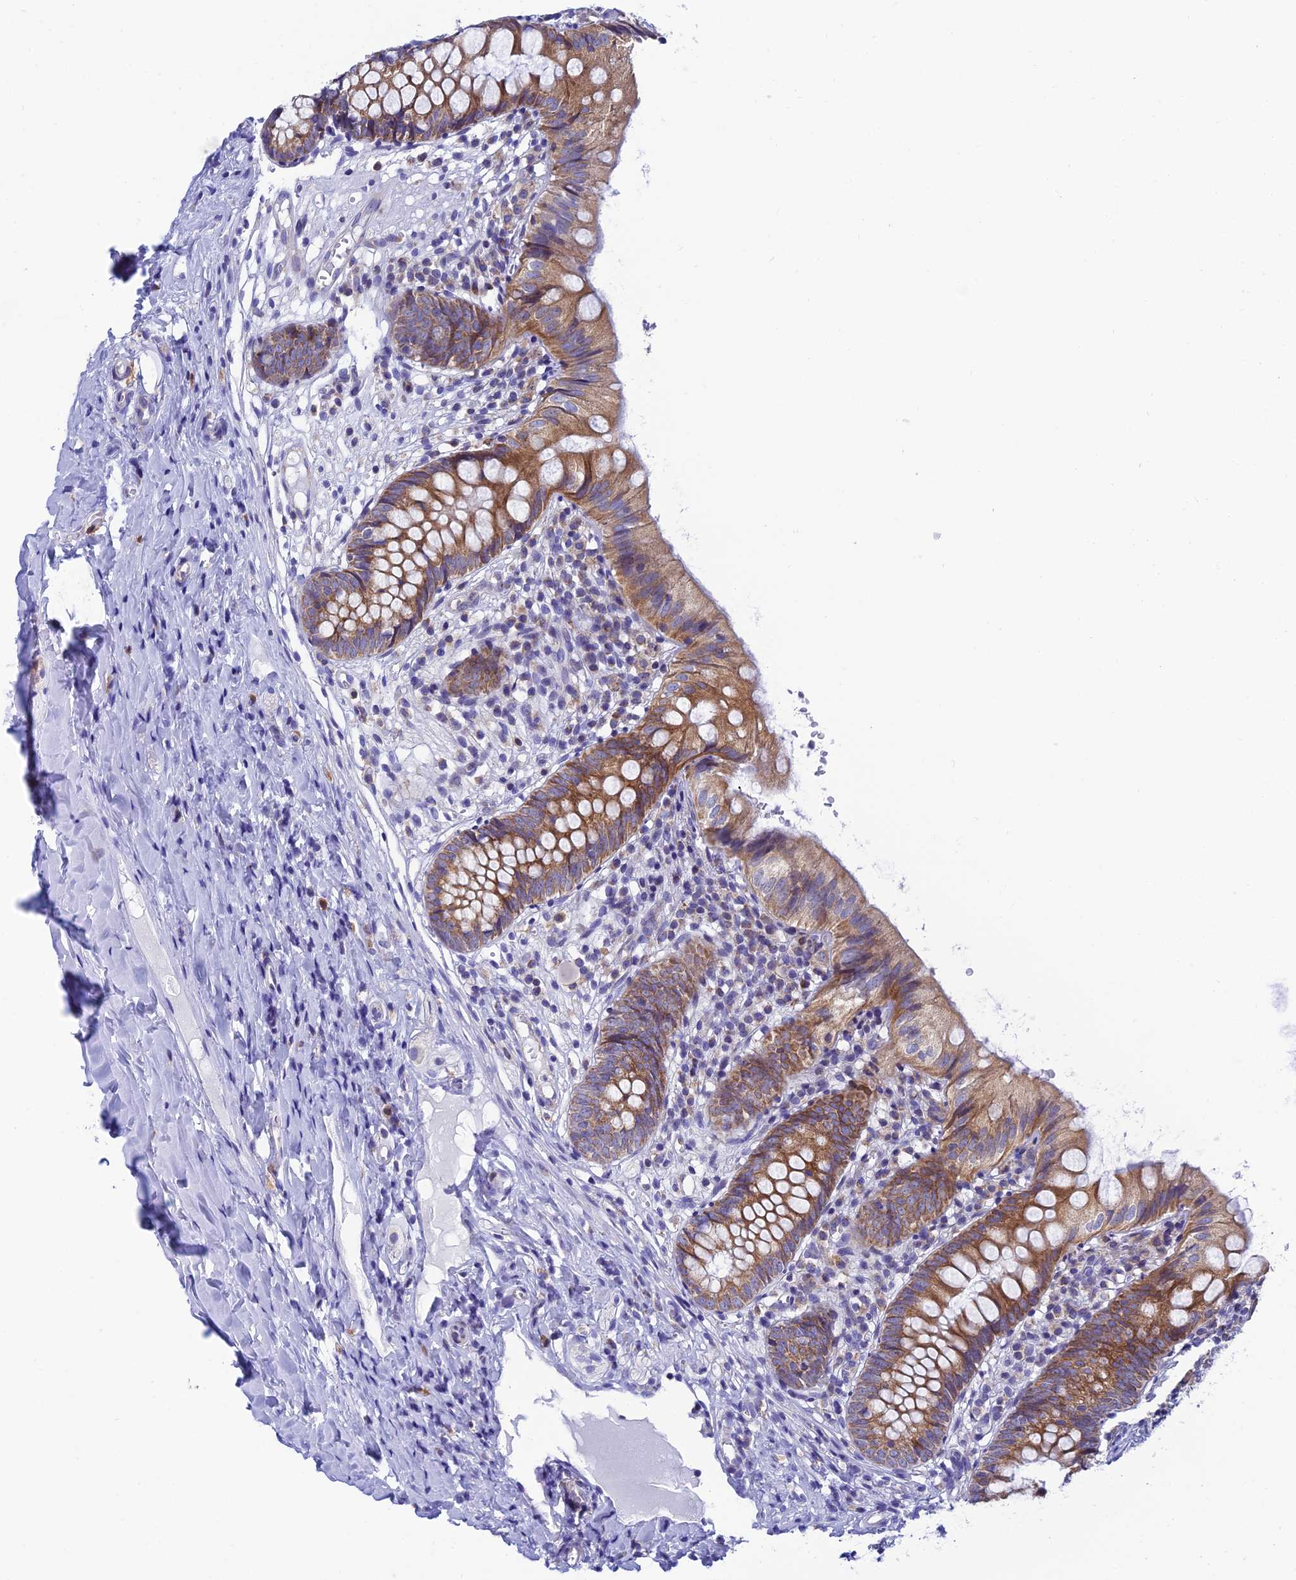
{"staining": {"intensity": "moderate", "quantity": ">75%", "location": "cytoplasmic/membranous"}, "tissue": "appendix", "cell_type": "Glandular cells", "image_type": "normal", "snomed": [{"axis": "morphology", "description": "Normal tissue, NOS"}, {"axis": "topography", "description": "Appendix"}], "caption": "Unremarkable appendix demonstrates moderate cytoplasmic/membranous positivity in about >75% of glandular cells, visualized by immunohistochemistry. Nuclei are stained in blue.", "gene": "REEP4", "patient": {"sex": "male", "age": 8}}